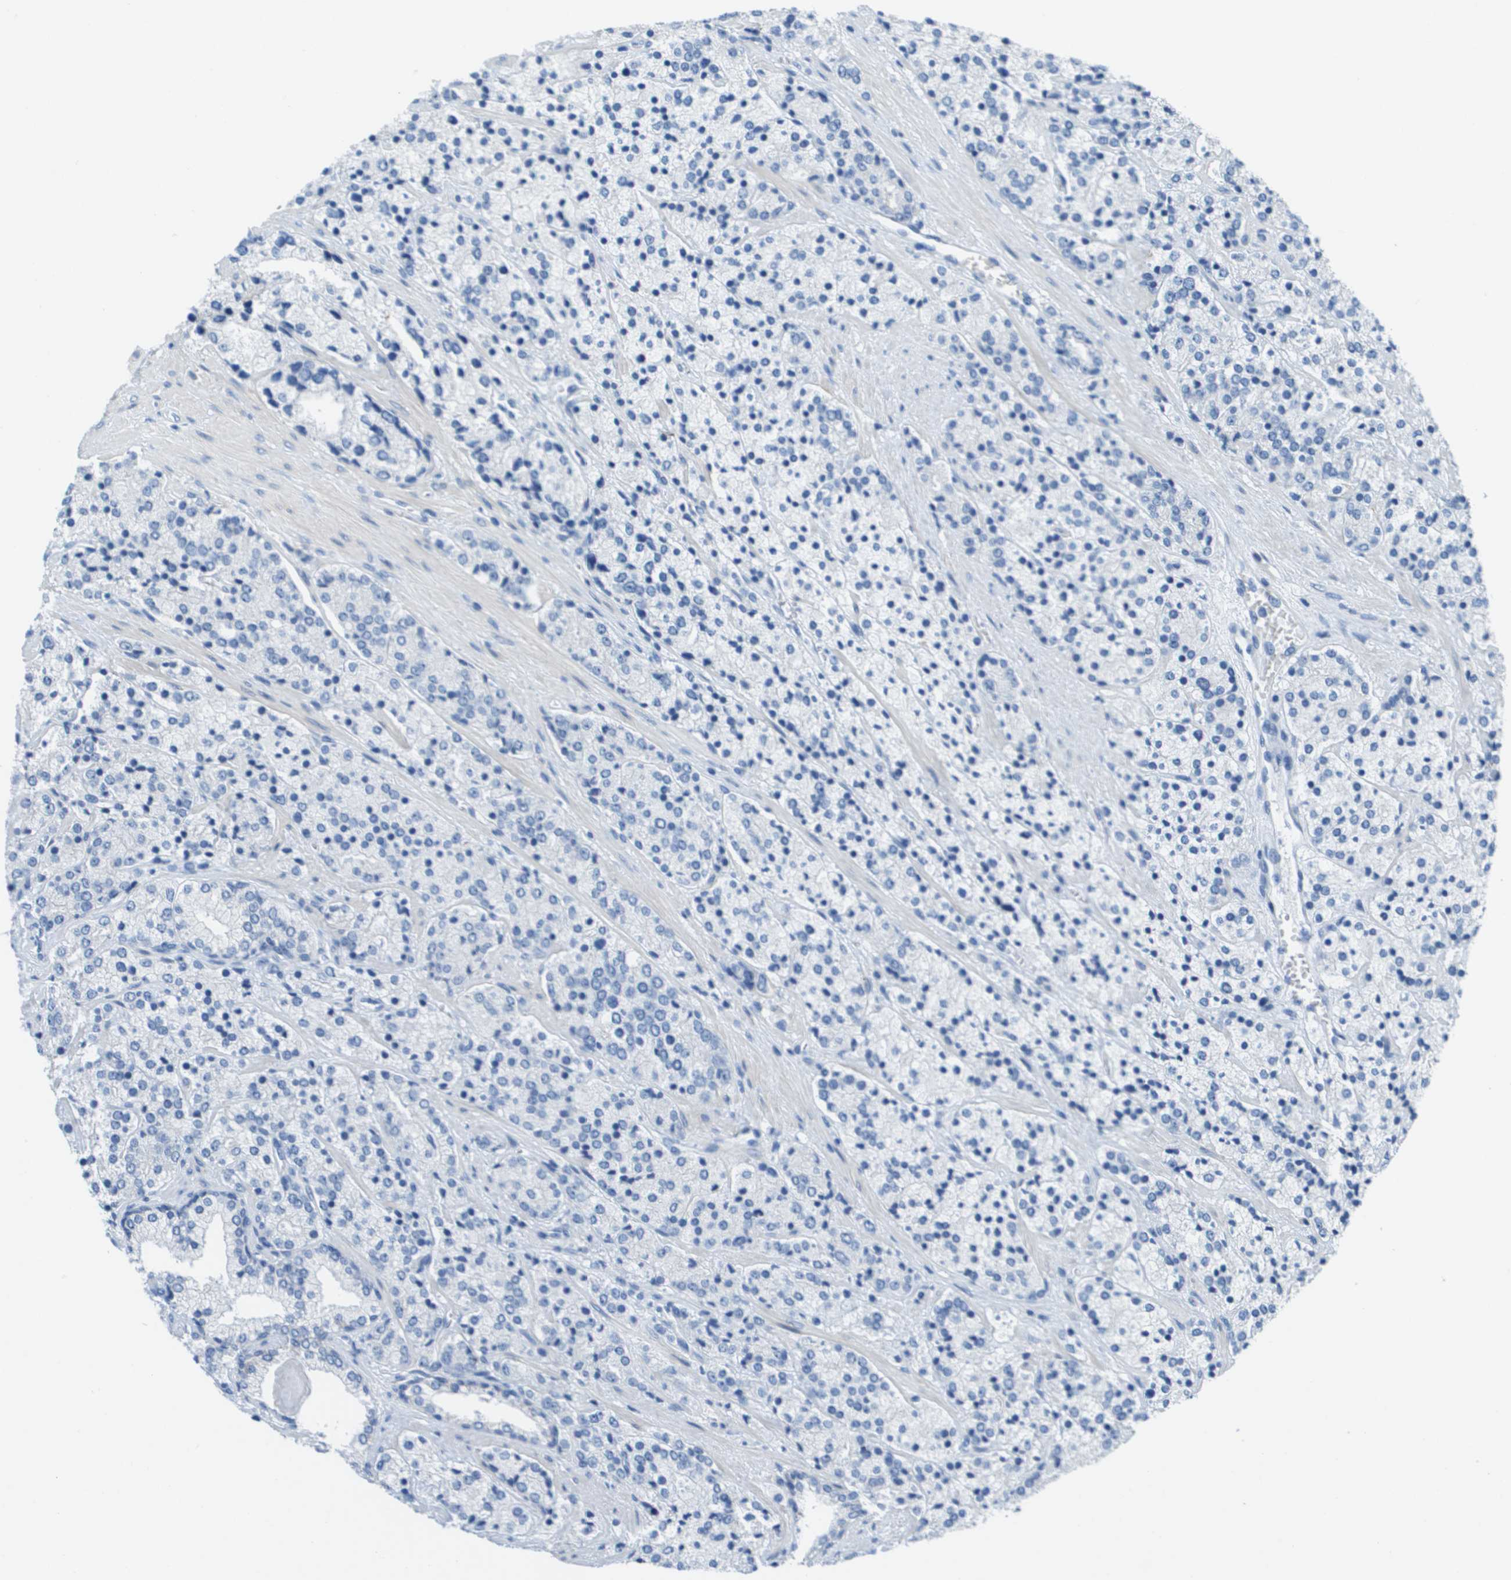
{"staining": {"intensity": "negative", "quantity": "none", "location": "none"}, "tissue": "prostate cancer", "cell_type": "Tumor cells", "image_type": "cancer", "snomed": [{"axis": "morphology", "description": "Adenocarcinoma, High grade"}, {"axis": "topography", "description": "Prostate"}], "caption": "Tumor cells are negative for brown protein staining in prostate cancer (high-grade adenocarcinoma).", "gene": "NCS1", "patient": {"sex": "male", "age": 71}}